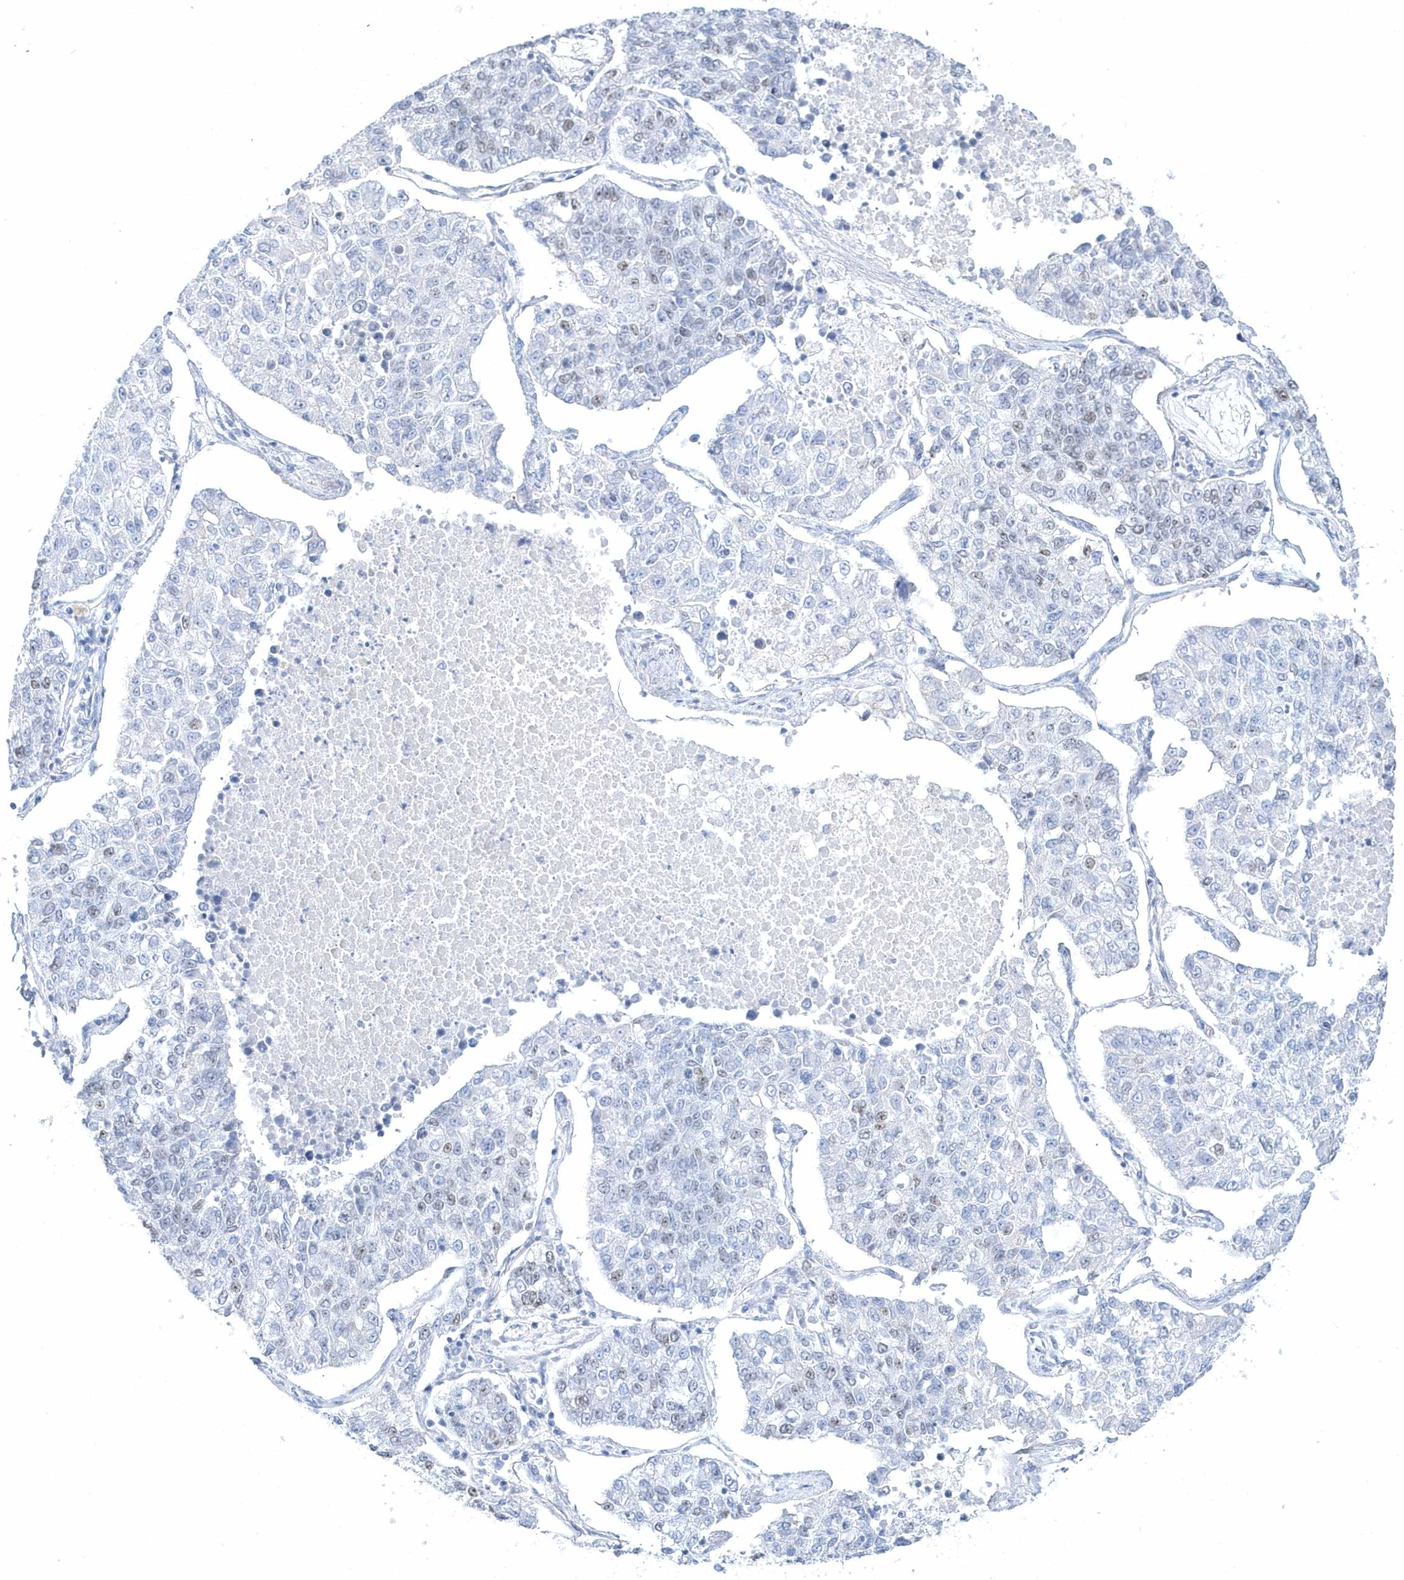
{"staining": {"intensity": "weak", "quantity": "<25%", "location": "nuclear"}, "tissue": "lung cancer", "cell_type": "Tumor cells", "image_type": "cancer", "snomed": [{"axis": "morphology", "description": "Adenocarcinoma, NOS"}, {"axis": "topography", "description": "Lung"}], "caption": "High power microscopy micrograph of an IHC histopathology image of lung cancer (adenocarcinoma), revealing no significant expression in tumor cells.", "gene": "TMCO6", "patient": {"sex": "male", "age": 49}}